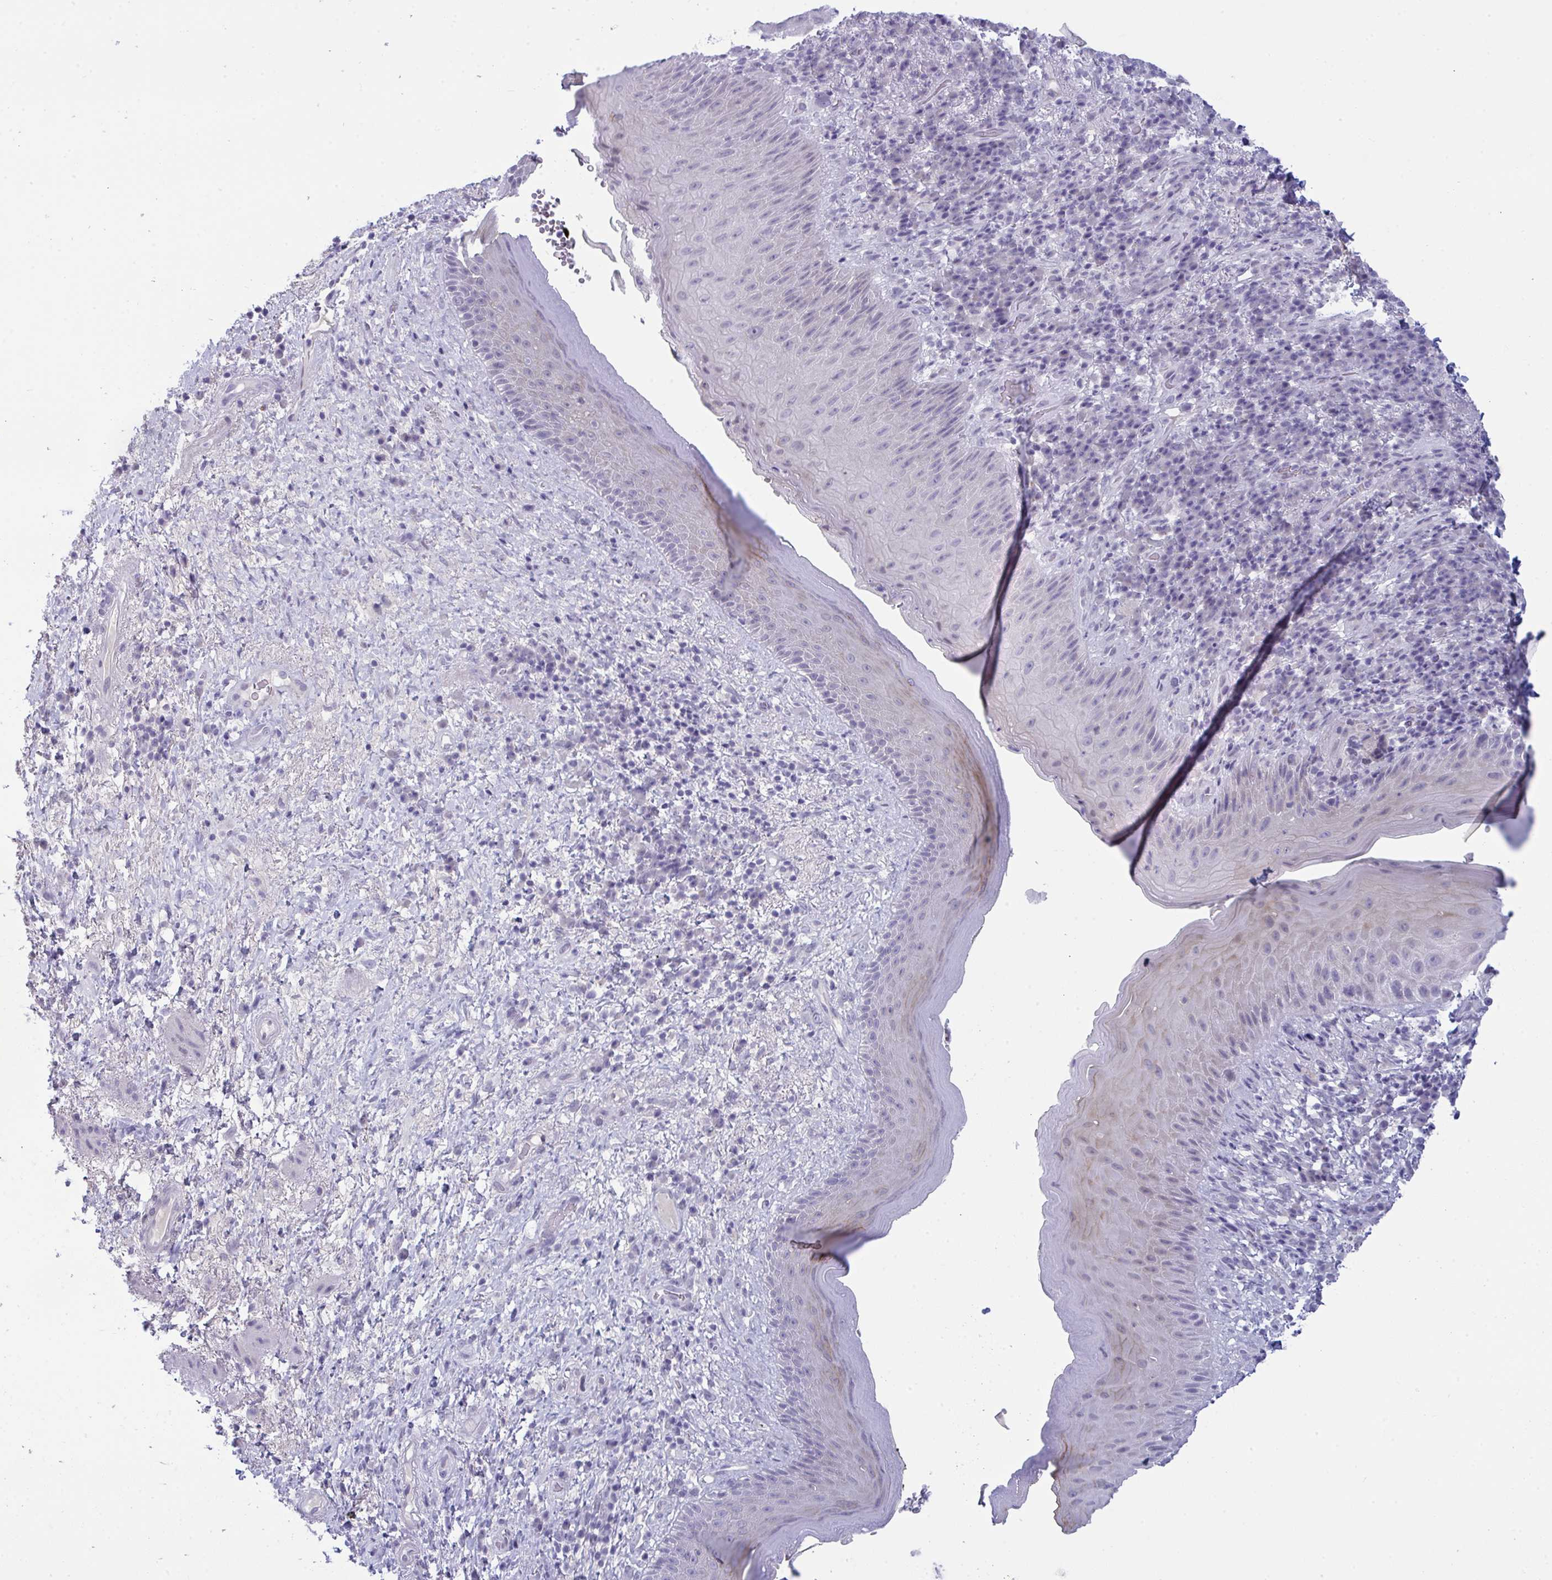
{"staining": {"intensity": "weak", "quantity": "<25%", "location": "cytoplasmic/membranous"}, "tissue": "skin", "cell_type": "Epidermal cells", "image_type": "normal", "snomed": [{"axis": "morphology", "description": "Normal tissue, NOS"}, {"axis": "topography", "description": "Anal"}], "caption": "DAB (3,3'-diaminobenzidine) immunohistochemical staining of benign human skin demonstrates no significant positivity in epidermal cells. Brightfield microscopy of immunohistochemistry (IHC) stained with DAB (brown) and hematoxylin (blue), captured at high magnification.", "gene": "PRDM9", "patient": {"sex": "male", "age": 78}}